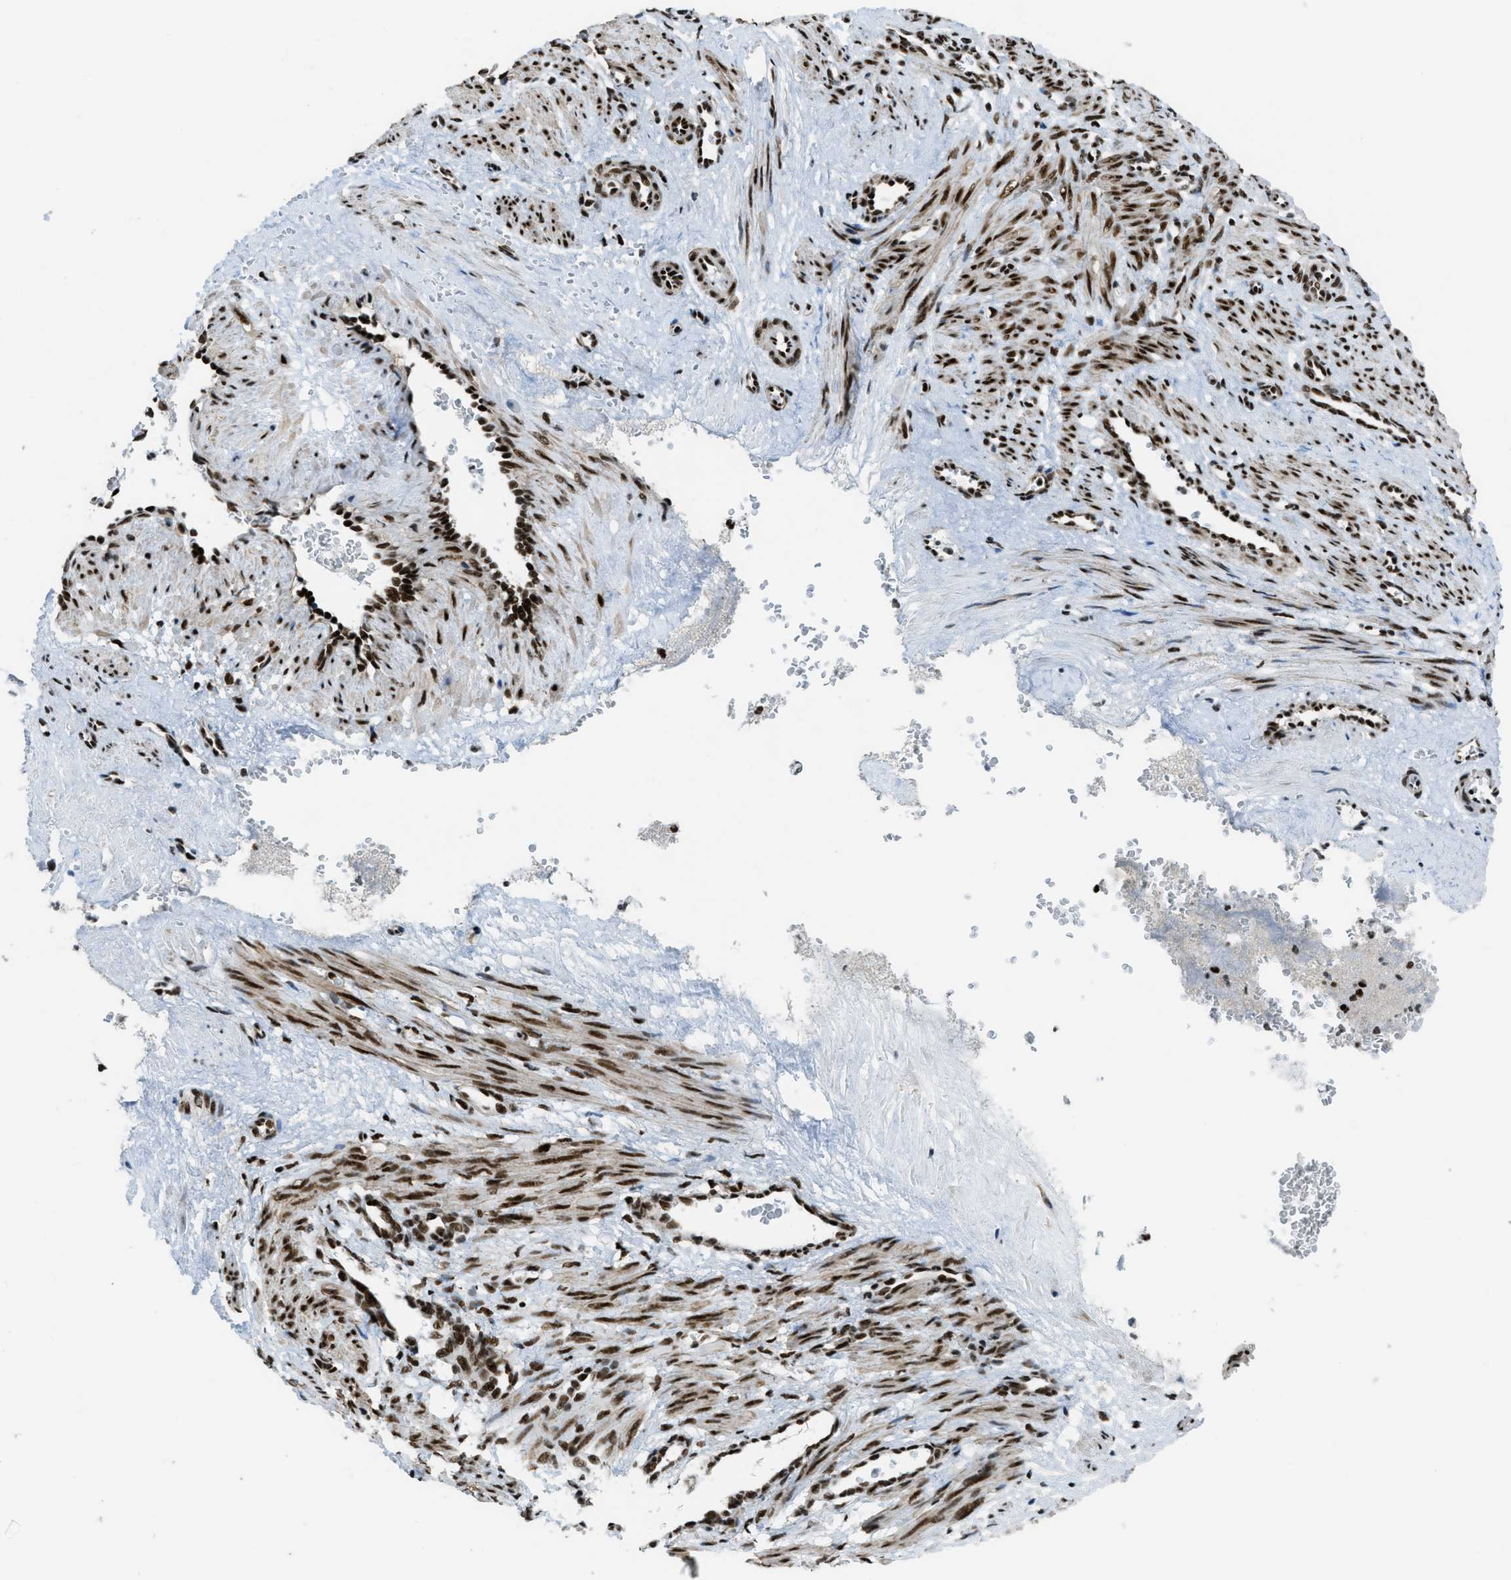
{"staining": {"intensity": "strong", "quantity": ">75%", "location": "cytoplasmic/membranous,nuclear"}, "tissue": "smooth muscle", "cell_type": "Smooth muscle cells", "image_type": "normal", "snomed": [{"axis": "morphology", "description": "Normal tissue, NOS"}, {"axis": "topography", "description": "Endometrium"}], "caption": "This is a histology image of IHC staining of unremarkable smooth muscle, which shows strong positivity in the cytoplasmic/membranous,nuclear of smooth muscle cells.", "gene": "ZNF207", "patient": {"sex": "female", "age": 33}}